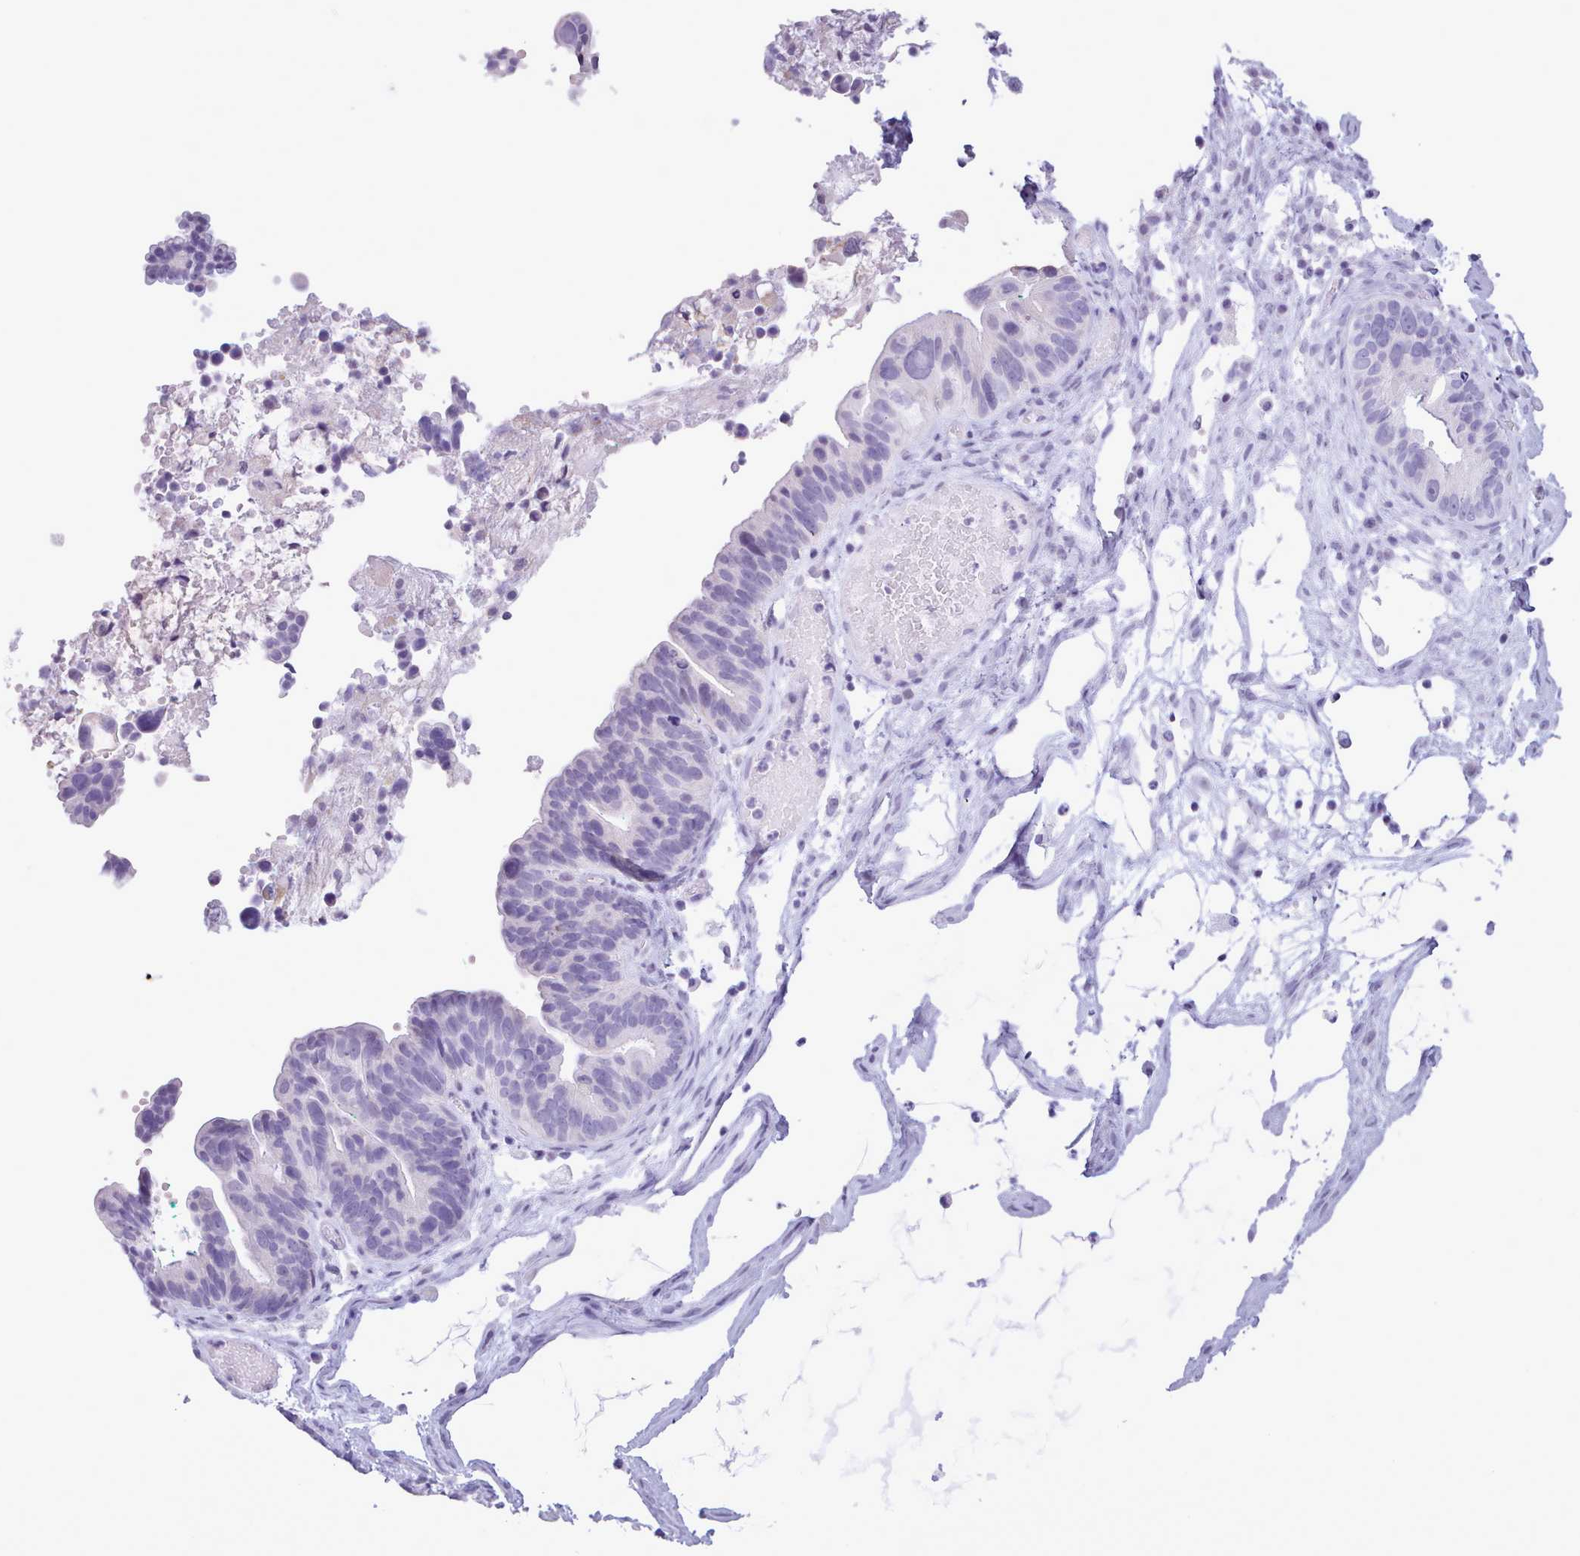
{"staining": {"intensity": "negative", "quantity": "none", "location": "none"}, "tissue": "ovarian cancer", "cell_type": "Tumor cells", "image_type": "cancer", "snomed": [{"axis": "morphology", "description": "Cystadenocarcinoma, serous, NOS"}, {"axis": "topography", "description": "Ovary"}], "caption": "IHC micrograph of ovarian cancer (serous cystadenocarcinoma) stained for a protein (brown), which displays no staining in tumor cells.", "gene": "FBXO48", "patient": {"sex": "female", "age": 56}}